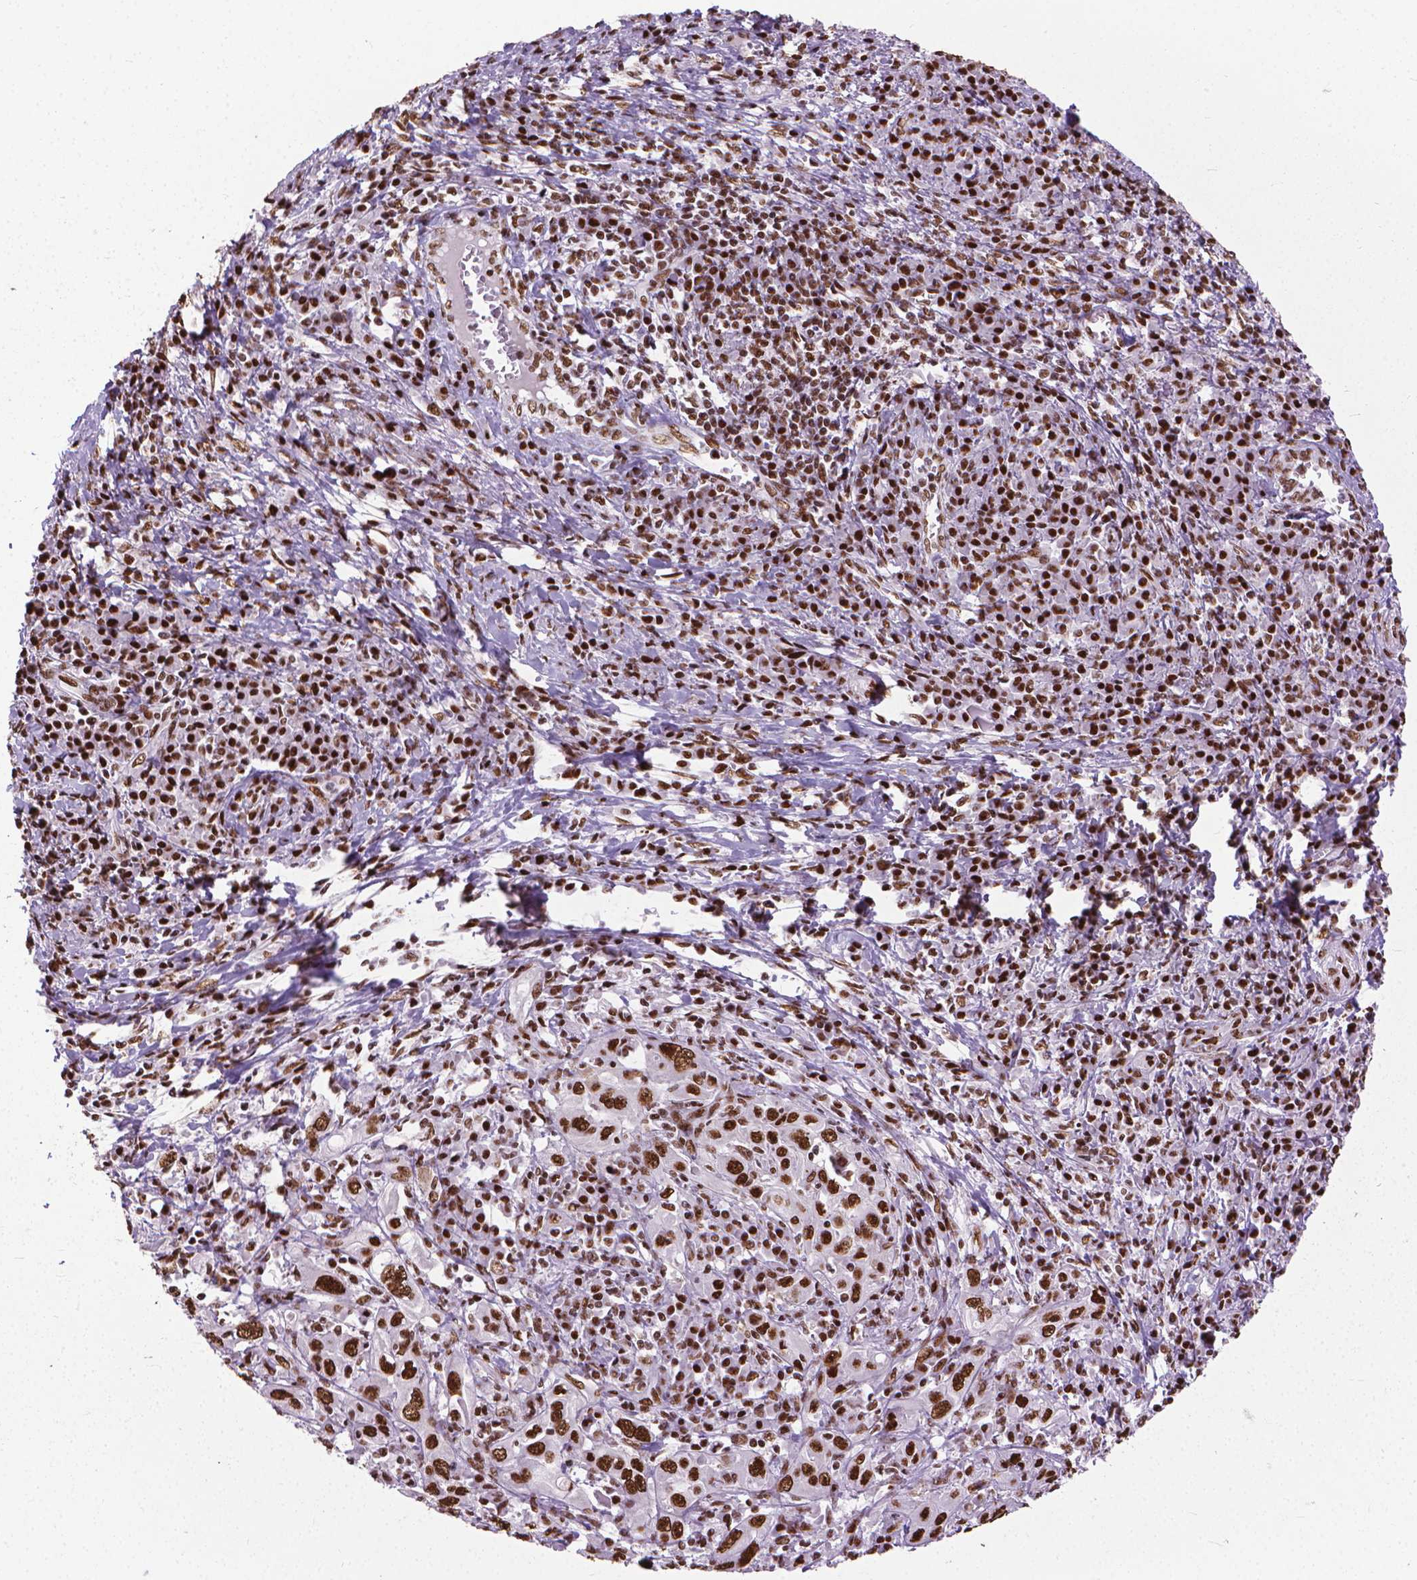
{"staining": {"intensity": "strong", "quantity": ">75%", "location": "nuclear"}, "tissue": "cervical cancer", "cell_type": "Tumor cells", "image_type": "cancer", "snomed": [{"axis": "morphology", "description": "Squamous cell carcinoma, NOS"}, {"axis": "topography", "description": "Cervix"}], "caption": "Protein staining exhibits strong nuclear staining in approximately >75% of tumor cells in cervical cancer.", "gene": "AKAP8", "patient": {"sex": "female", "age": 46}}